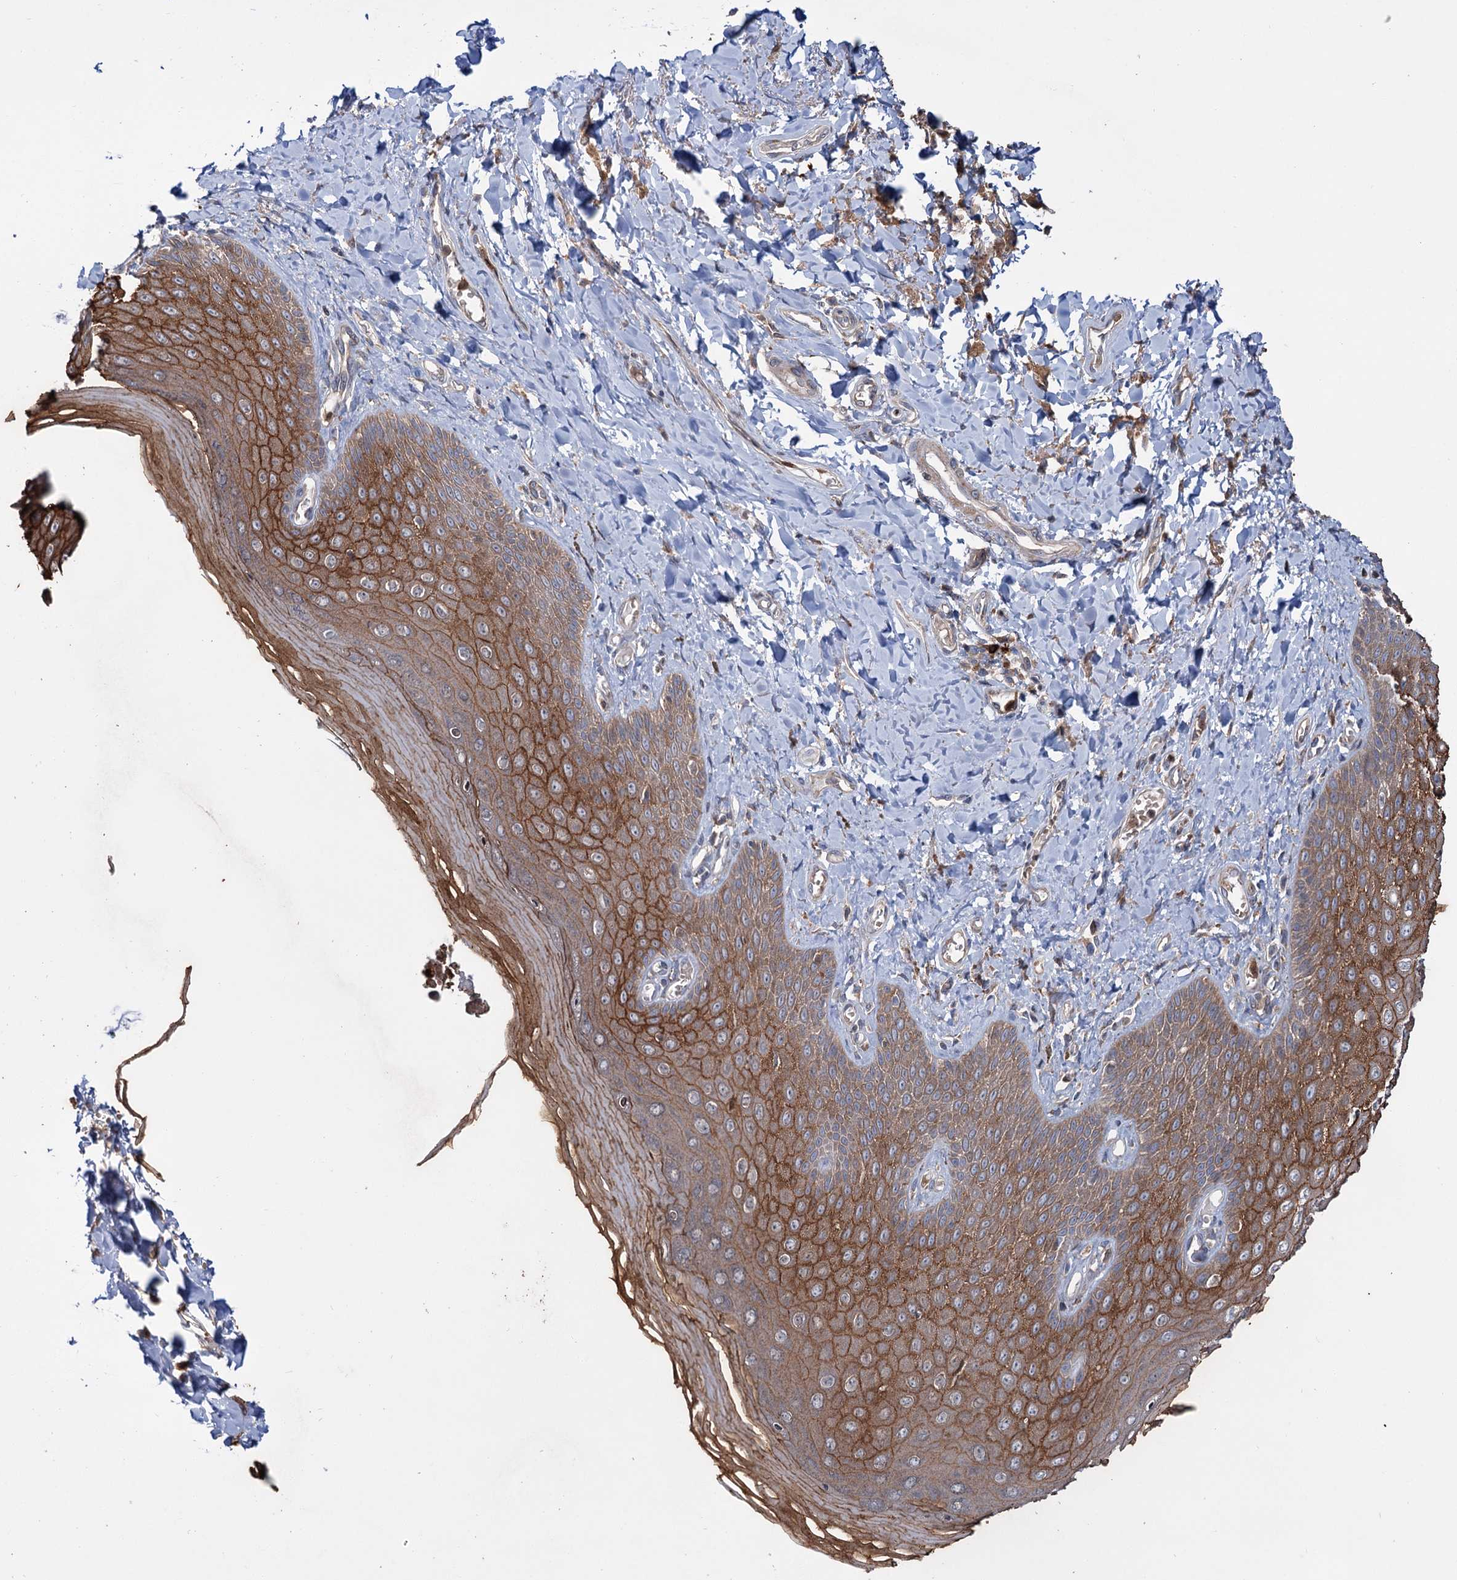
{"staining": {"intensity": "moderate", "quantity": ">75%", "location": "cytoplasmic/membranous"}, "tissue": "skin", "cell_type": "Epidermal cells", "image_type": "normal", "snomed": [{"axis": "morphology", "description": "Normal tissue, NOS"}, {"axis": "topography", "description": "Anal"}], "caption": "Protein staining of normal skin shows moderate cytoplasmic/membranous positivity in about >75% of epidermal cells.", "gene": "PTPN3", "patient": {"sex": "male", "age": 78}}